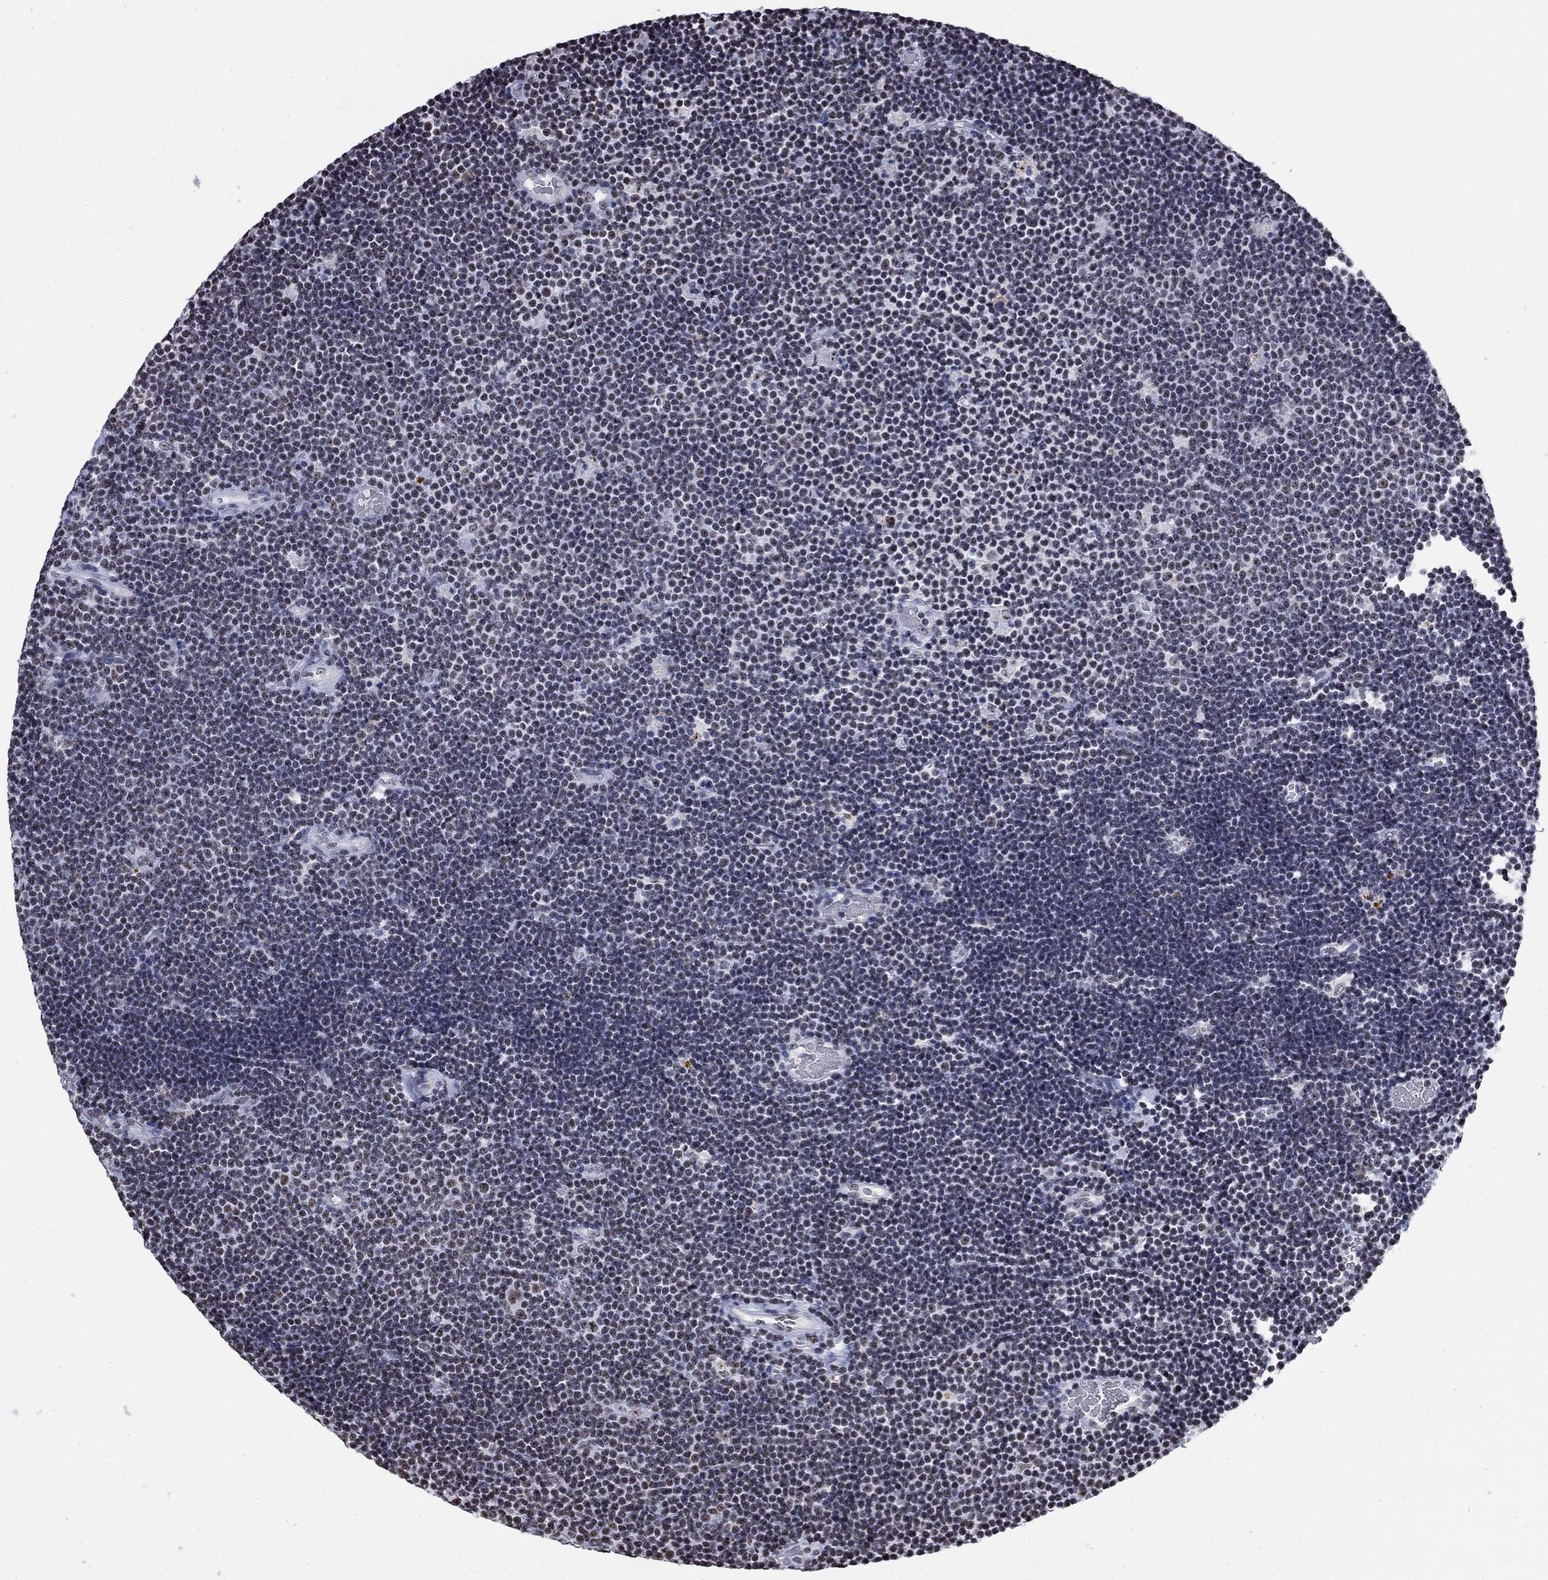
{"staining": {"intensity": "negative", "quantity": "none", "location": "none"}, "tissue": "lymphoma", "cell_type": "Tumor cells", "image_type": "cancer", "snomed": [{"axis": "morphology", "description": "Malignant lymphoma, non-Hodgkin's type, Low grade"}, {"axis": "topography", "description": "Brain"}], "caption": "IHC histopathology image of human lymphoma stained for a protein (brown), which reveals no expression in tumor cells.", "gene": "CSRNP3", "patient": {"sex": "female", "age": 66}}